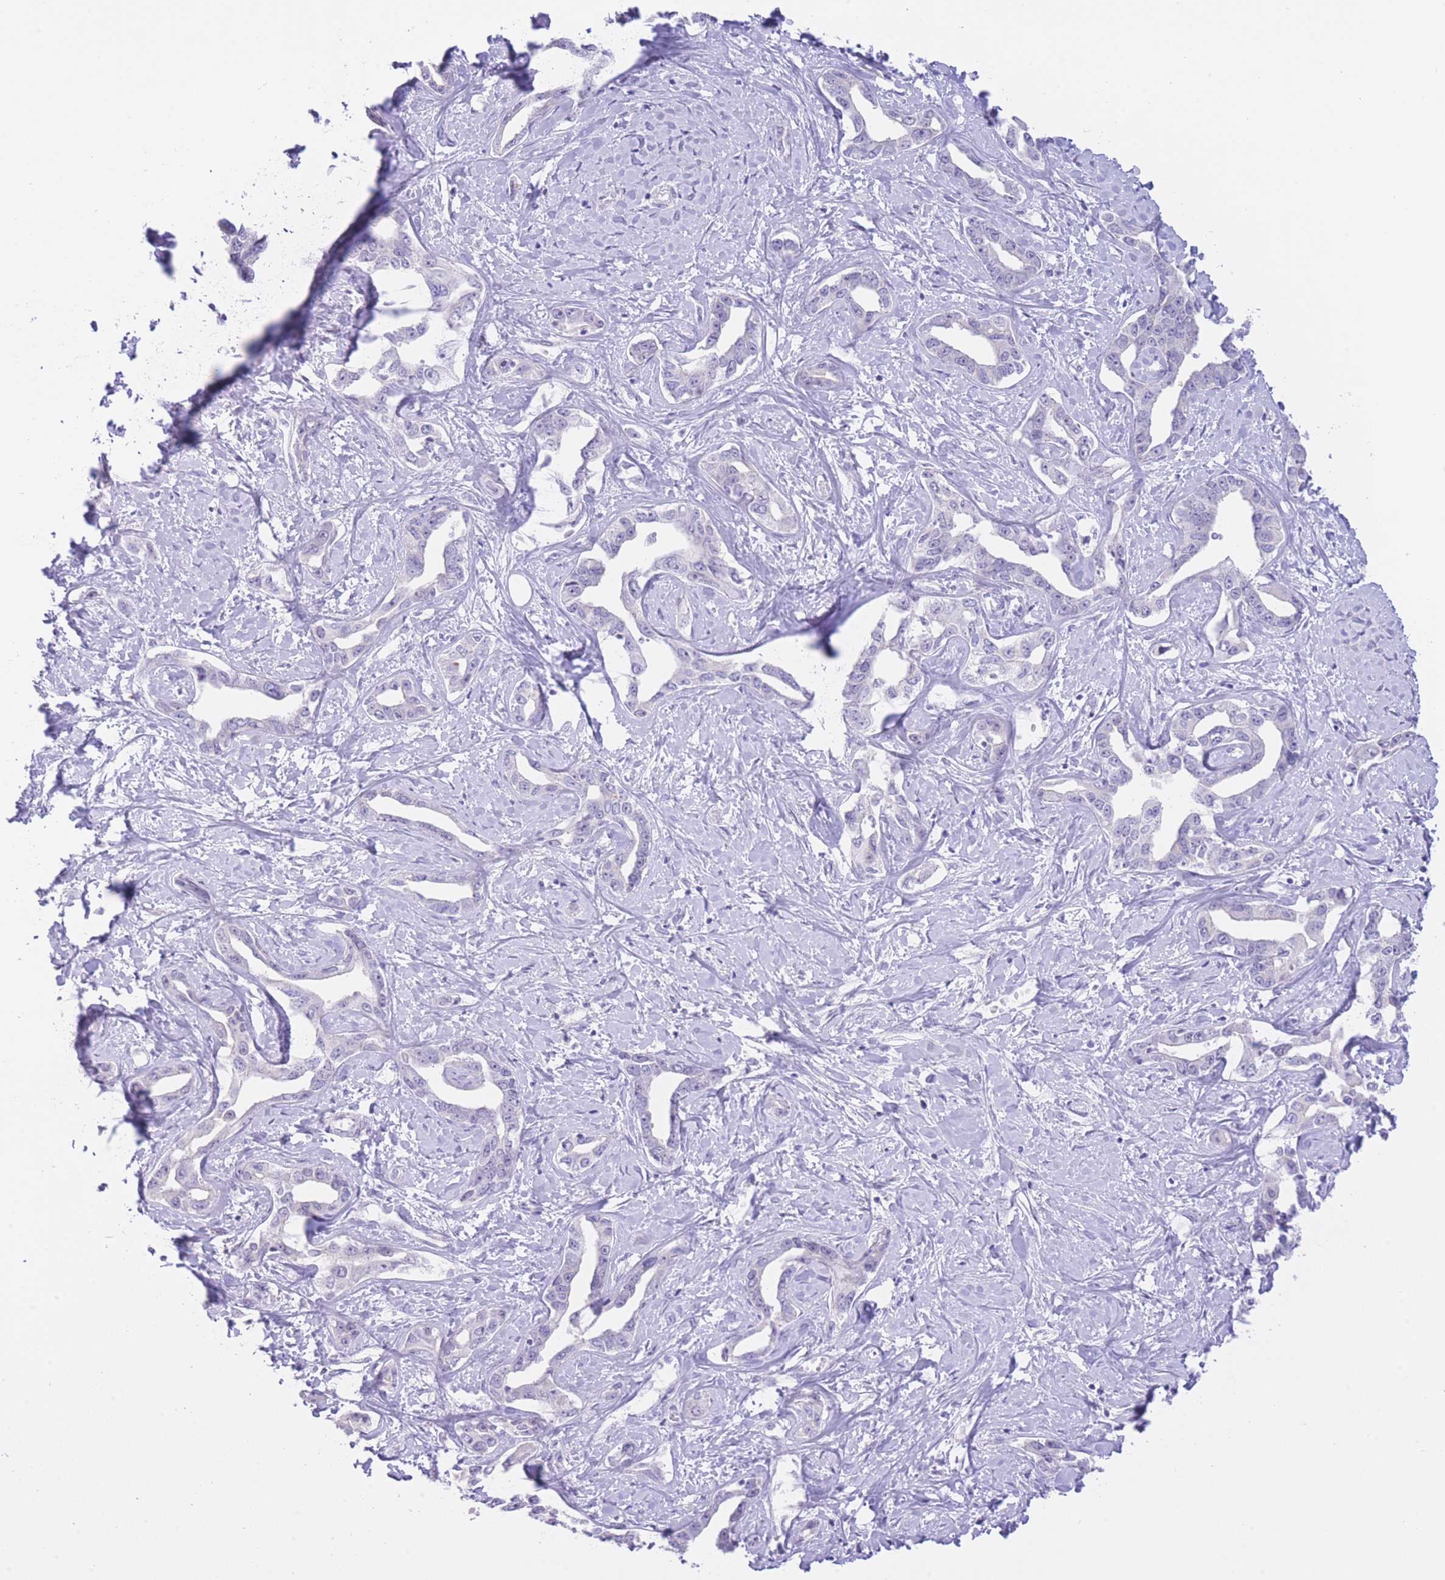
{"staining": {"intensity": "negative", "quantity": "none", "location": "none"}, "tissue": "liver cancer", "cell_type": "Tumor cells", "image_type": "cancer", "snomed": [{"axis": "morphology", "description": "Cholangiocarcinoma"}, {"axis": "topography", "description": "Liver"}], "caption": "IHC image of human liver cancer (cholangiocarcinoma) stained for a protein (brown), which exhibits no staining in tumor cells.", "gene": "ZNF212", "patient": {"sex": "male", "age": 59}}